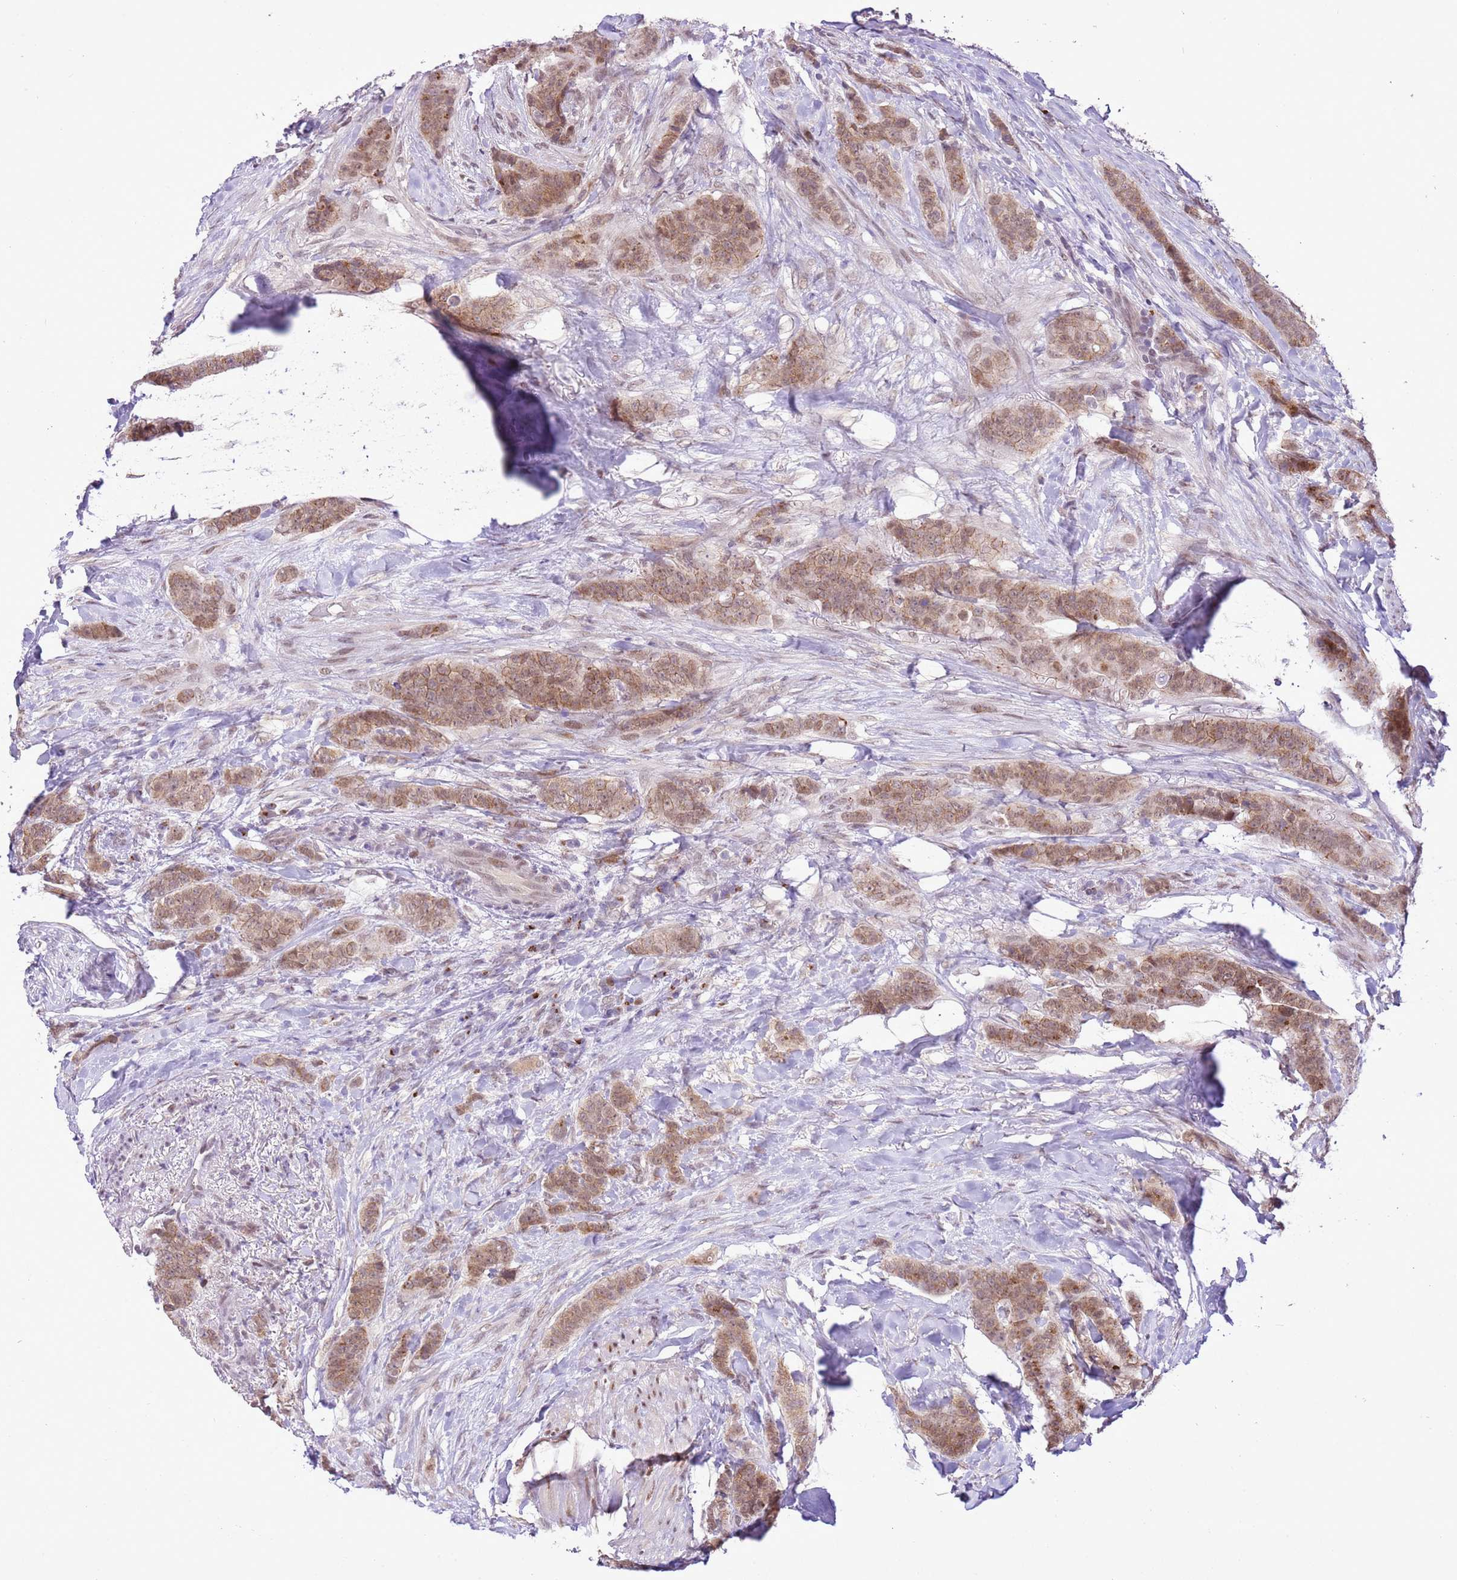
{"staining": {"intensity": "moderate", "quantity": ">75%", "location": "nuclear"}, "tissue": "breast cancer", "cell_type": "Tumor cells", "image_type": "cancer", "snomed": [{"axis": "morphology", "description": "Duct carcinoma"}, {"axis": "topography", "description": "Breast"}], "caption": "An image showing moderate nuclear positivity in approximately >75% of tumor cells in intraductal carcinoma (breast), as visualized by brown immunohistochemical staining.", "gene": "NACC2", "patient": {"sex": "female", "age": 40}}